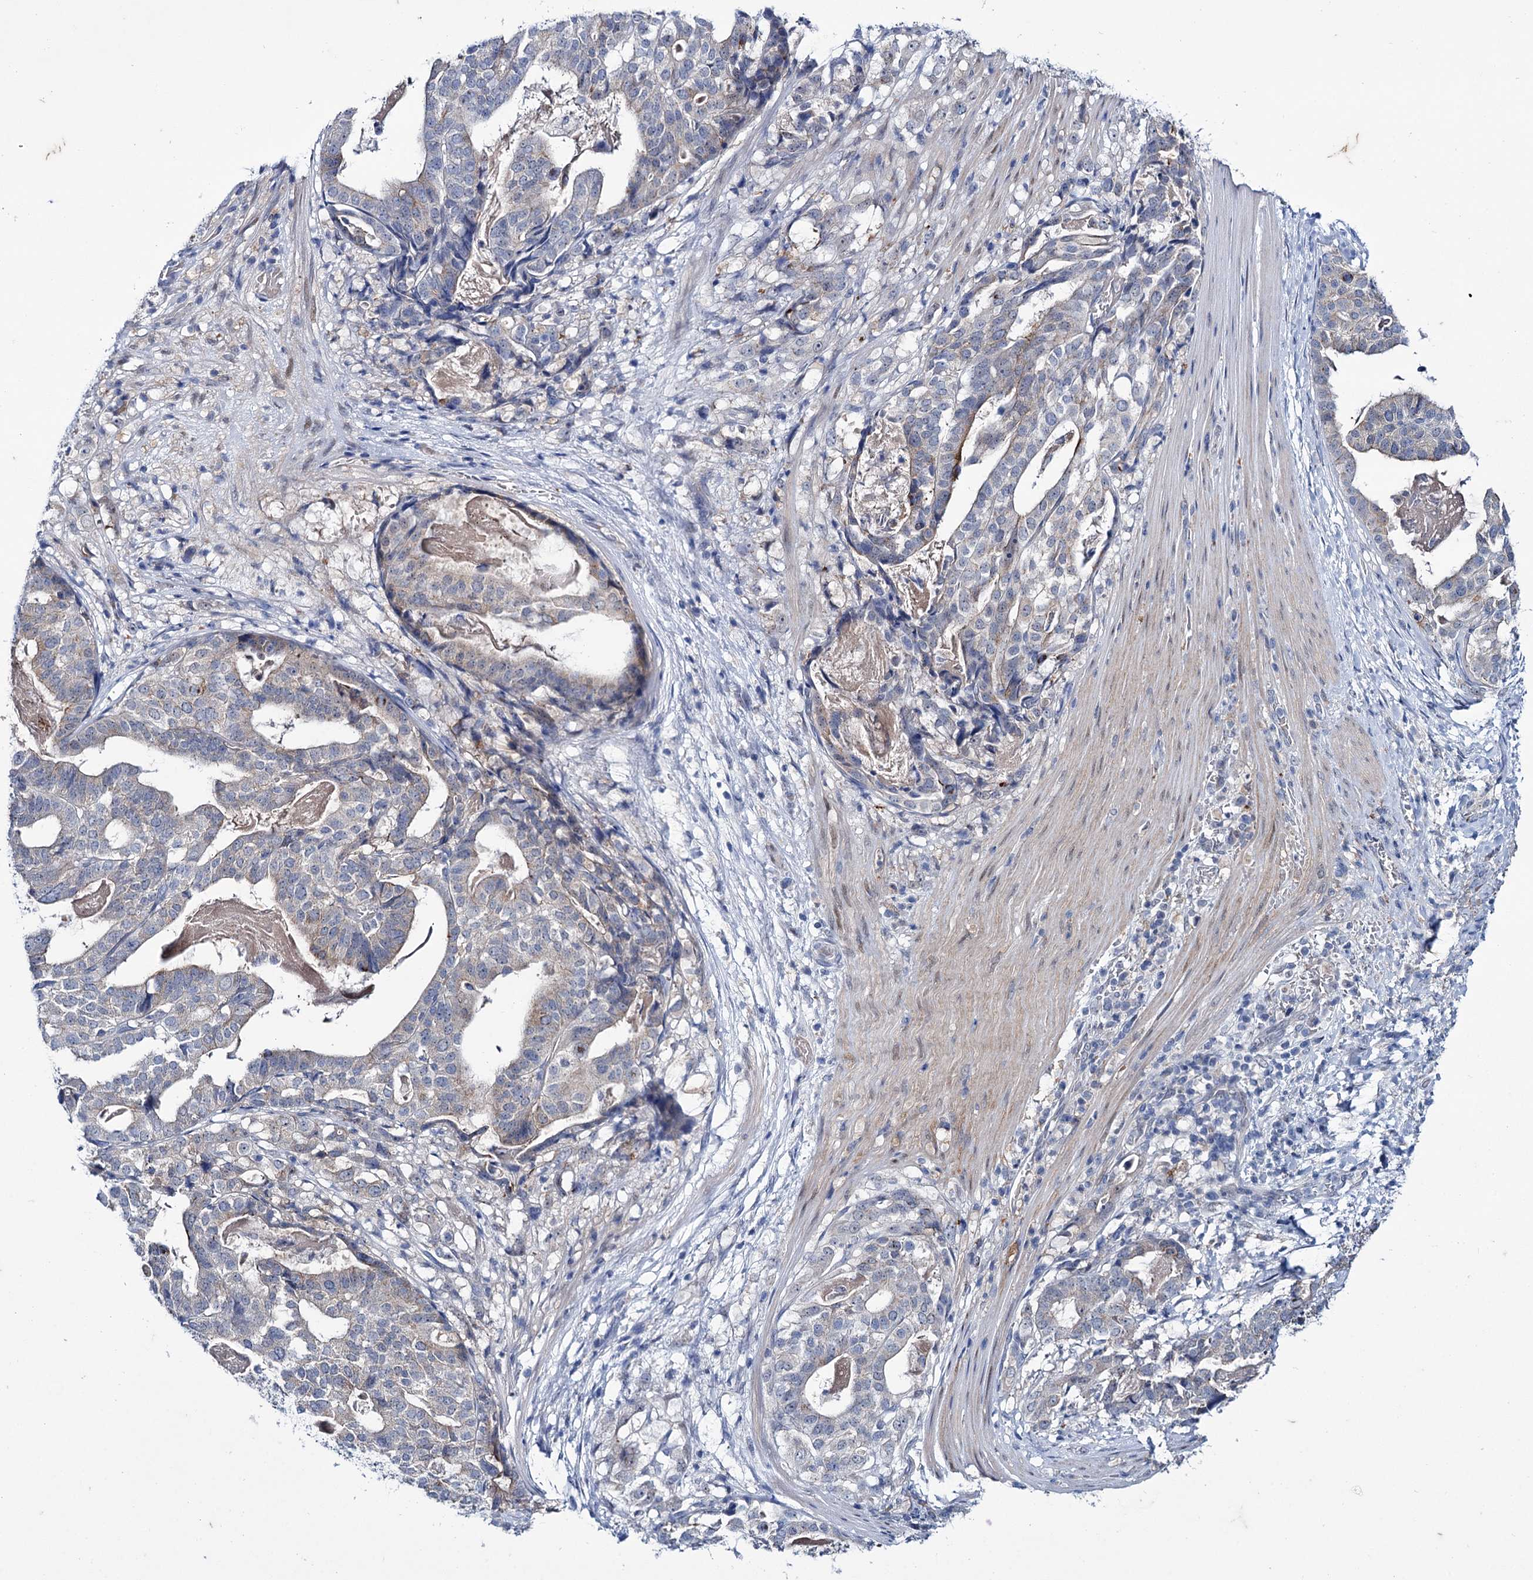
{"staining": {"intensity": "negative", "quantity": "none", "location": "none"}, "tissue": "stomach cancer", "cell_type": "Tumor cells", "image_type": "cancer", "snomed": [{"axis": "morphology", "description": "Adenocarcinoma, NOS"}, {"axis": "topography", "description": "Stomach"}], "caption": "This is an IHC image of human stomach cancer (adenocarcinoma). There is no expression in tumor cells.", "gene": "MID1IP1", "patient": {"sex": "male", "age": 48}}